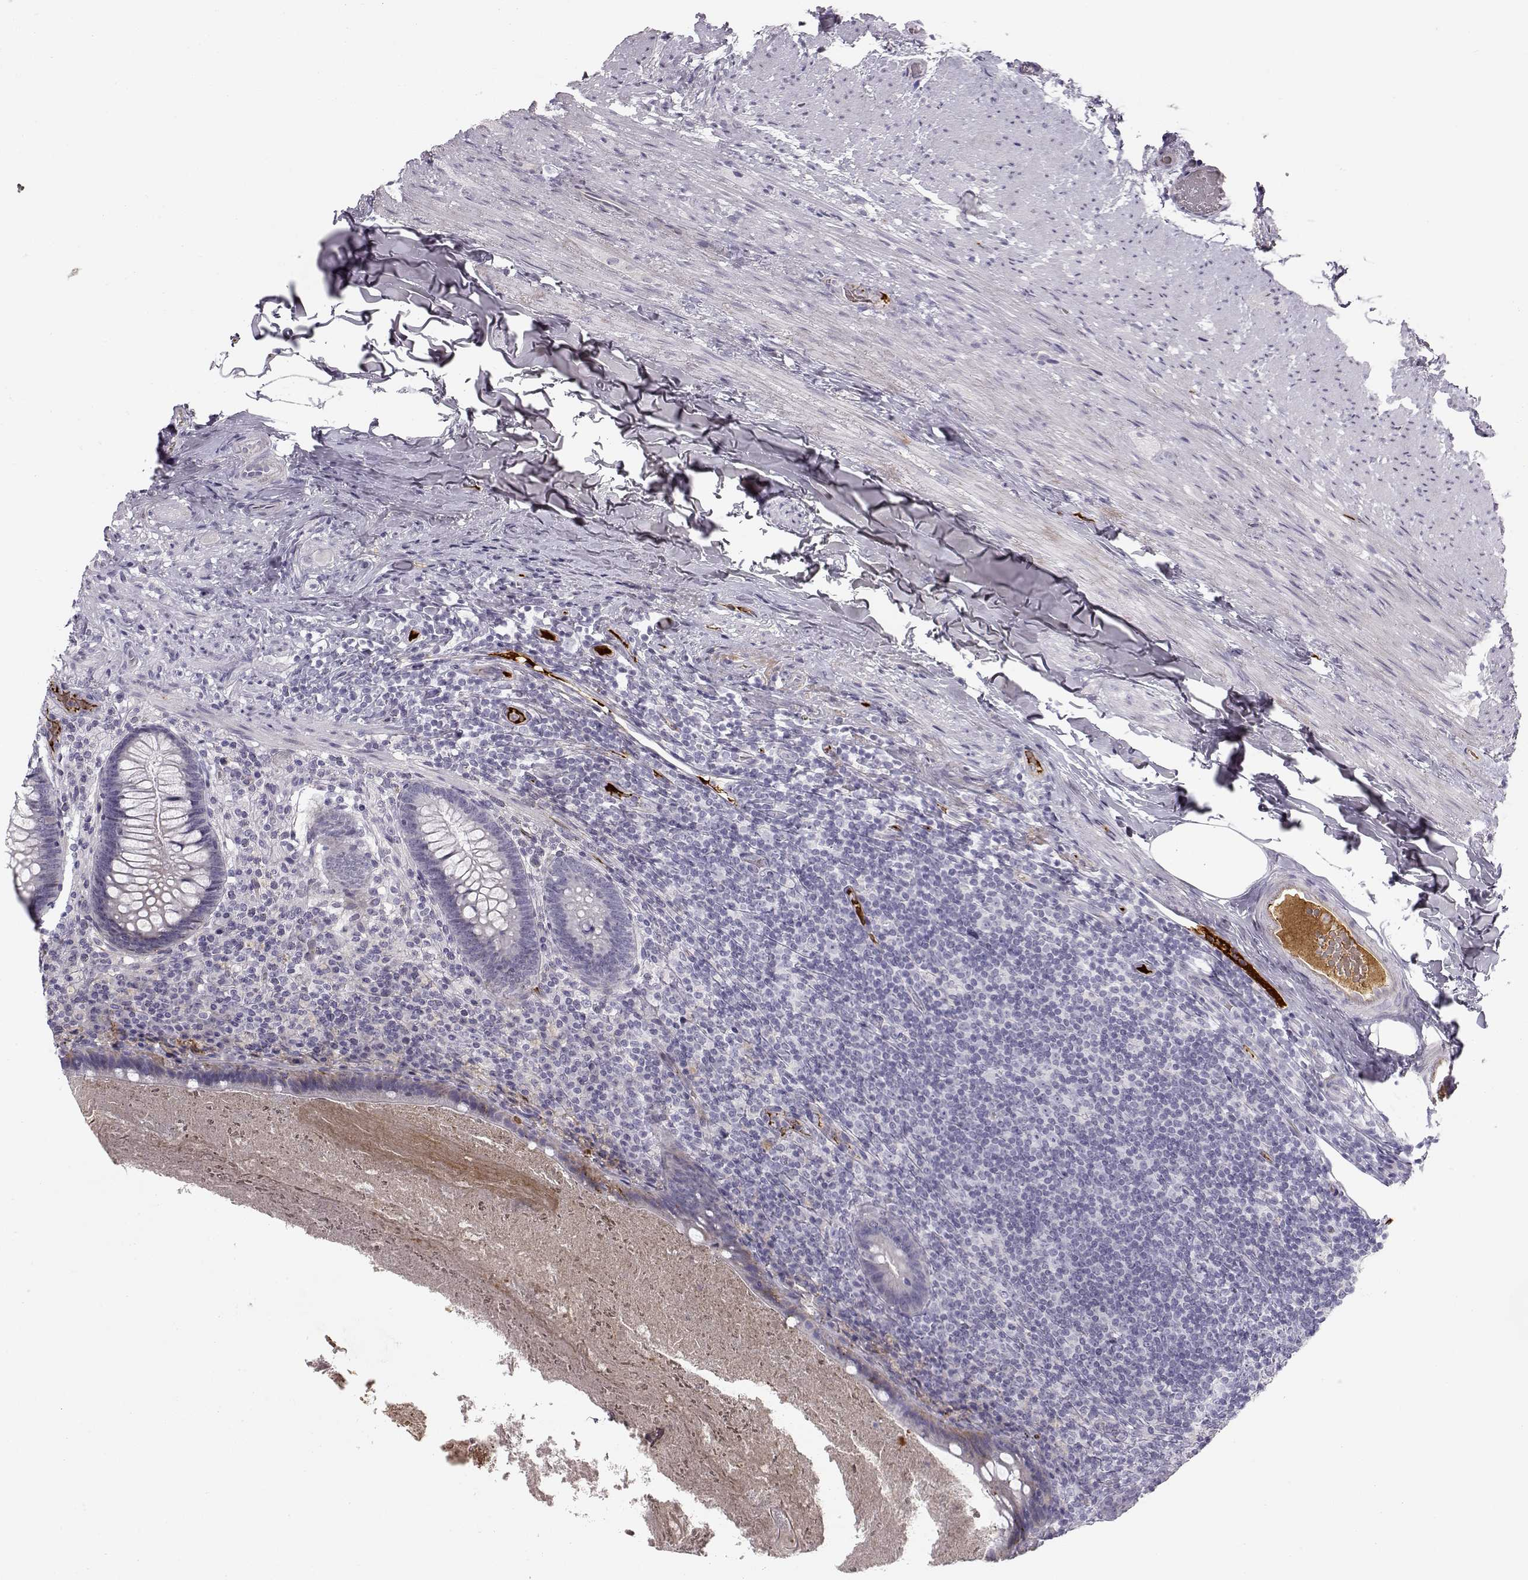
{"staining": {"intensity": "weak", "quantity": "<25%", "location": "cytoplasmic/membranous"}, "tissue": "appendix", "cell_type": "Glandular cells", "image_type": "normal", "snomed": [{"axis": "morphology", "description": "Normal tissue, NOS"}, {"axis": "topography", "description": "Appendix"}], "caption": "Immunohistochemistry photomicrograph of unremarkable human appendix stained for a protein (brown), which shows no staining in glandular cells. (Brightfield microscopy of DAB (3,3'-diaminobenzidine) IHC at high magnification).", "gene": "PABPC1L2A", "patient": {"sex": "male", "age": 47}}